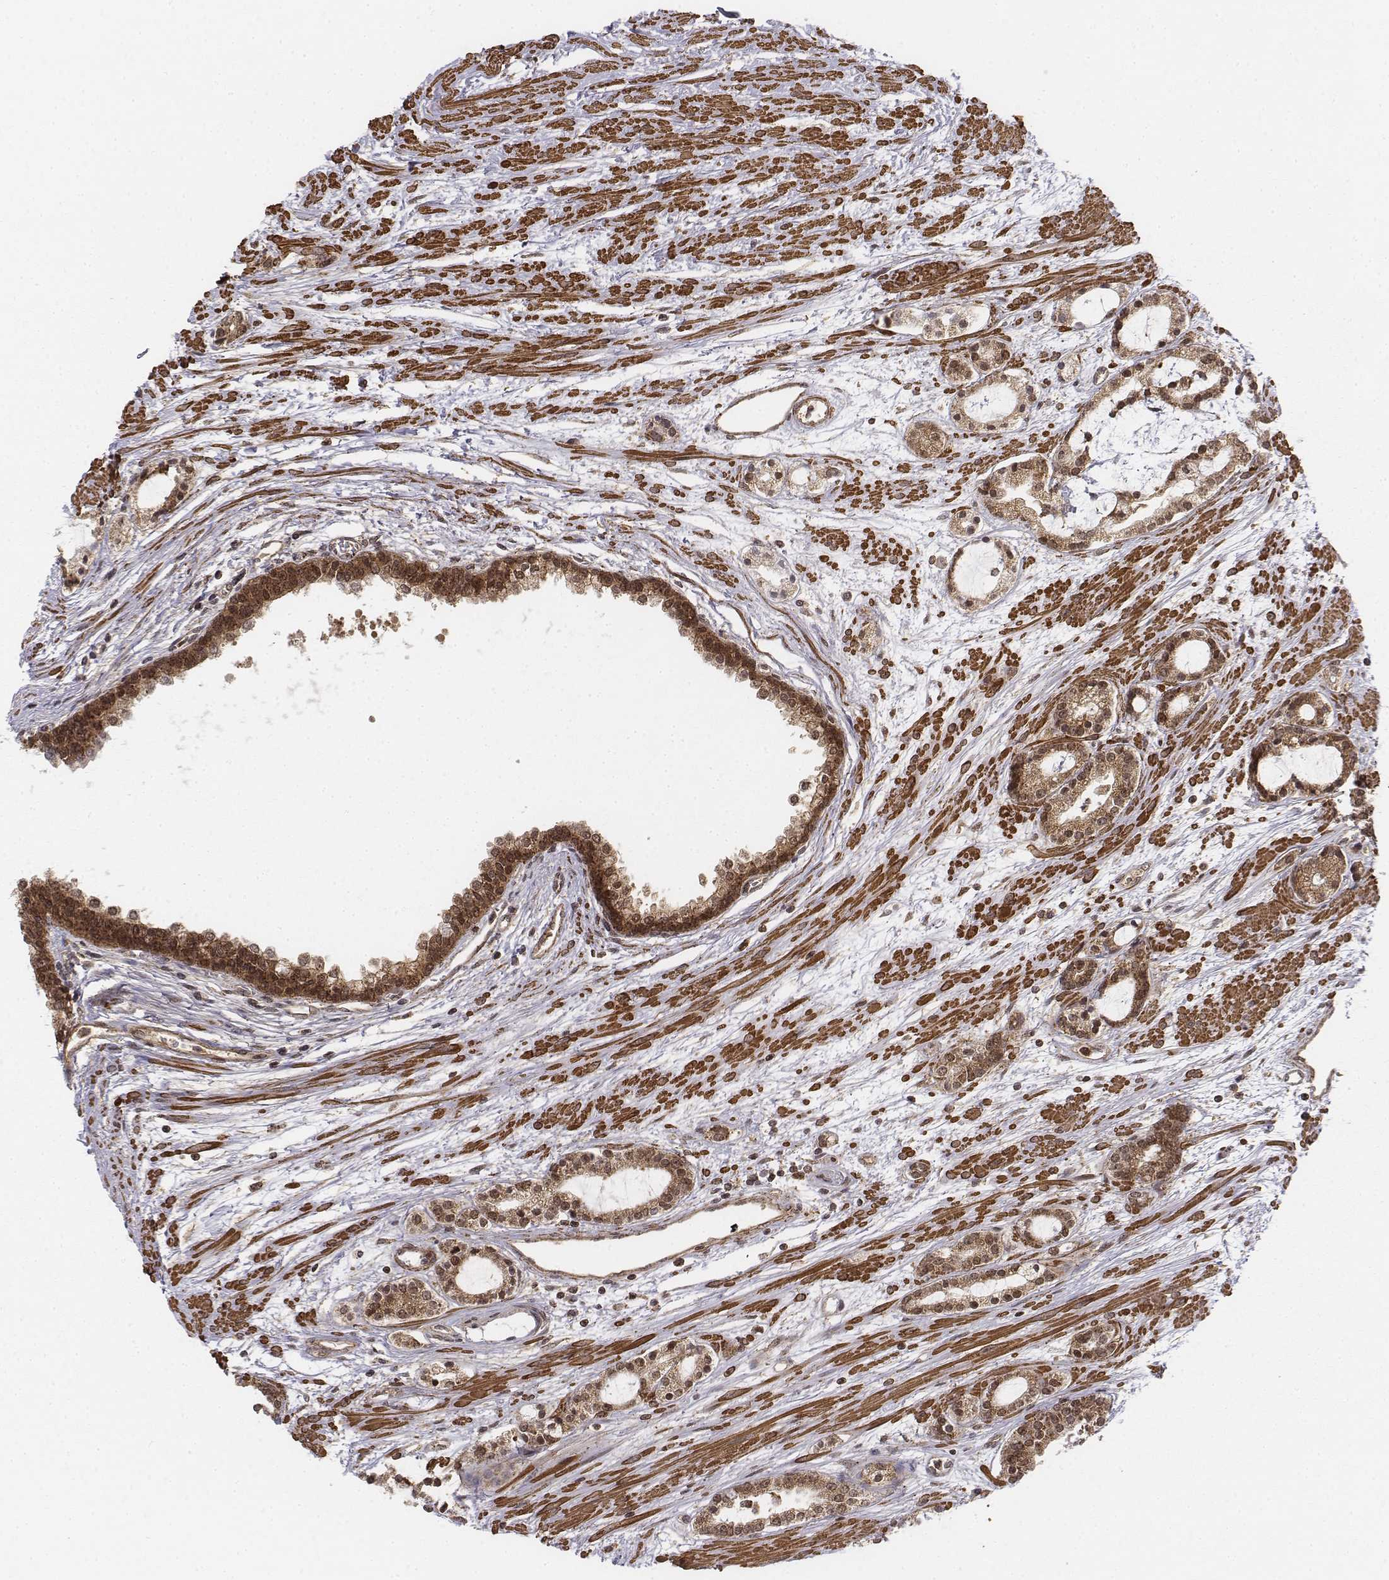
{"staining": {"intensity": "moderate", "quantity": ">75%", "location": "cytoplasmic/membranous,nuclear"}, "tissue": "prostate cancer", "cell_type": "Tumor cells", "image_type": "cancer", "snomed": [{"axis": "morphology", "description": "Adenocarcinoma, Medium grade"}, {"axis": "topography", "description": "Prostate"}], "caption": "Prostate cancer stained for a protein (brown) displays moderate cytoplasmic/membranous and nuclear positive staining in approximately >75% of tumor cells.", "gene": "ZFYVE19", "patient": {"sex": "male", "age": 57}}